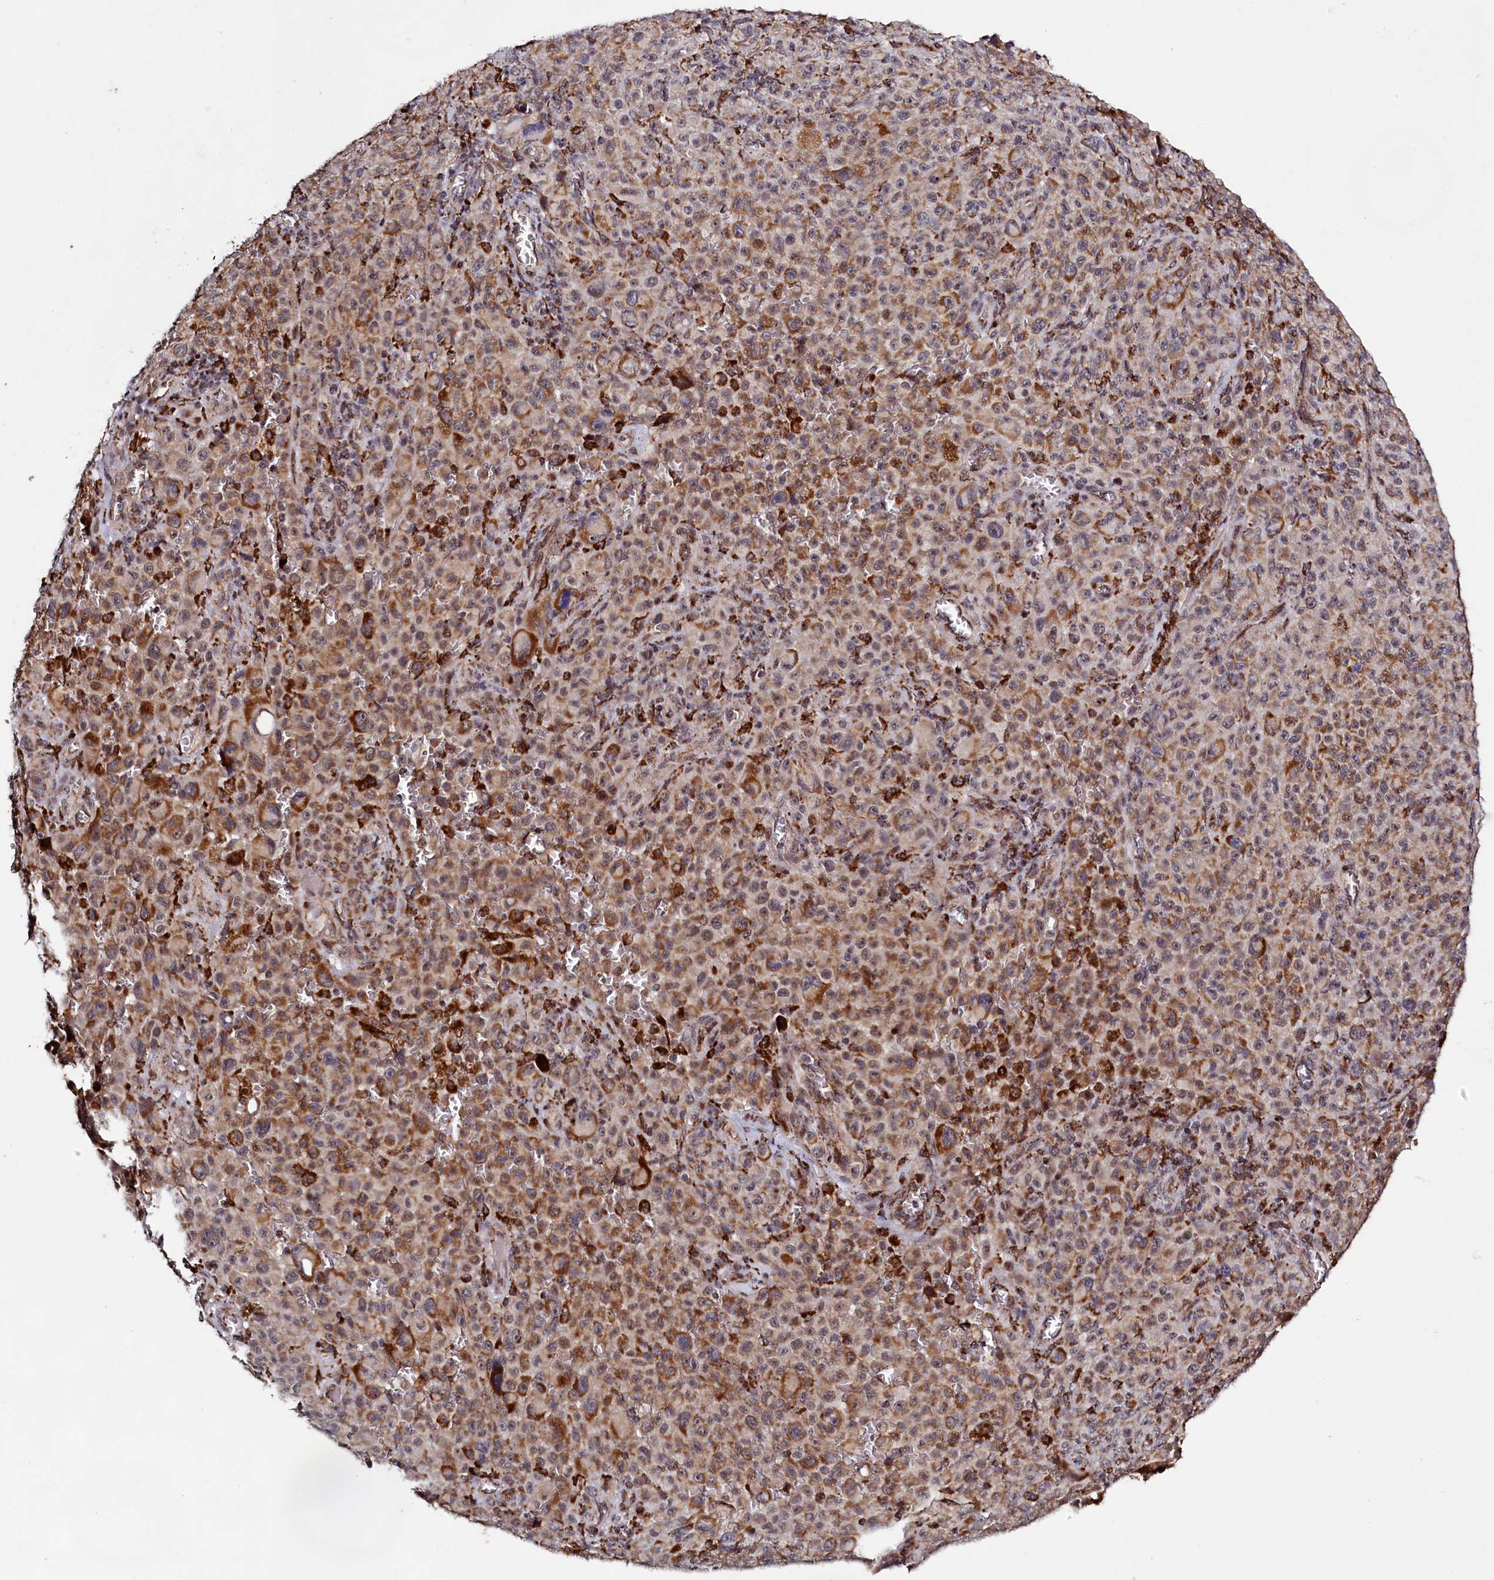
{"staining": {"intensity": "strong", "quantity": ">75%", "location": "cytoplasmic/membranous"}, "tissue": "melanoma", "cell_type": "Tumor cells", "image_type": "cancer", "snomed": [{"axis": "morphology", "description": "Malignant melanoma, NOS"}, {"axis": "topography", "description": "Skin"}], "caption": "Immunohistochemistry histopathology image of neoplastic tissue: melanoma stained using IHC shows high levels of strong protein expression localized specifically in the cytoplasmic/membranous of tumor cells, appearing as a cytoplasmic/membranous brown color.", "gene": "DYNC2H1", "patient": {"sex": "female", "age": 82}}